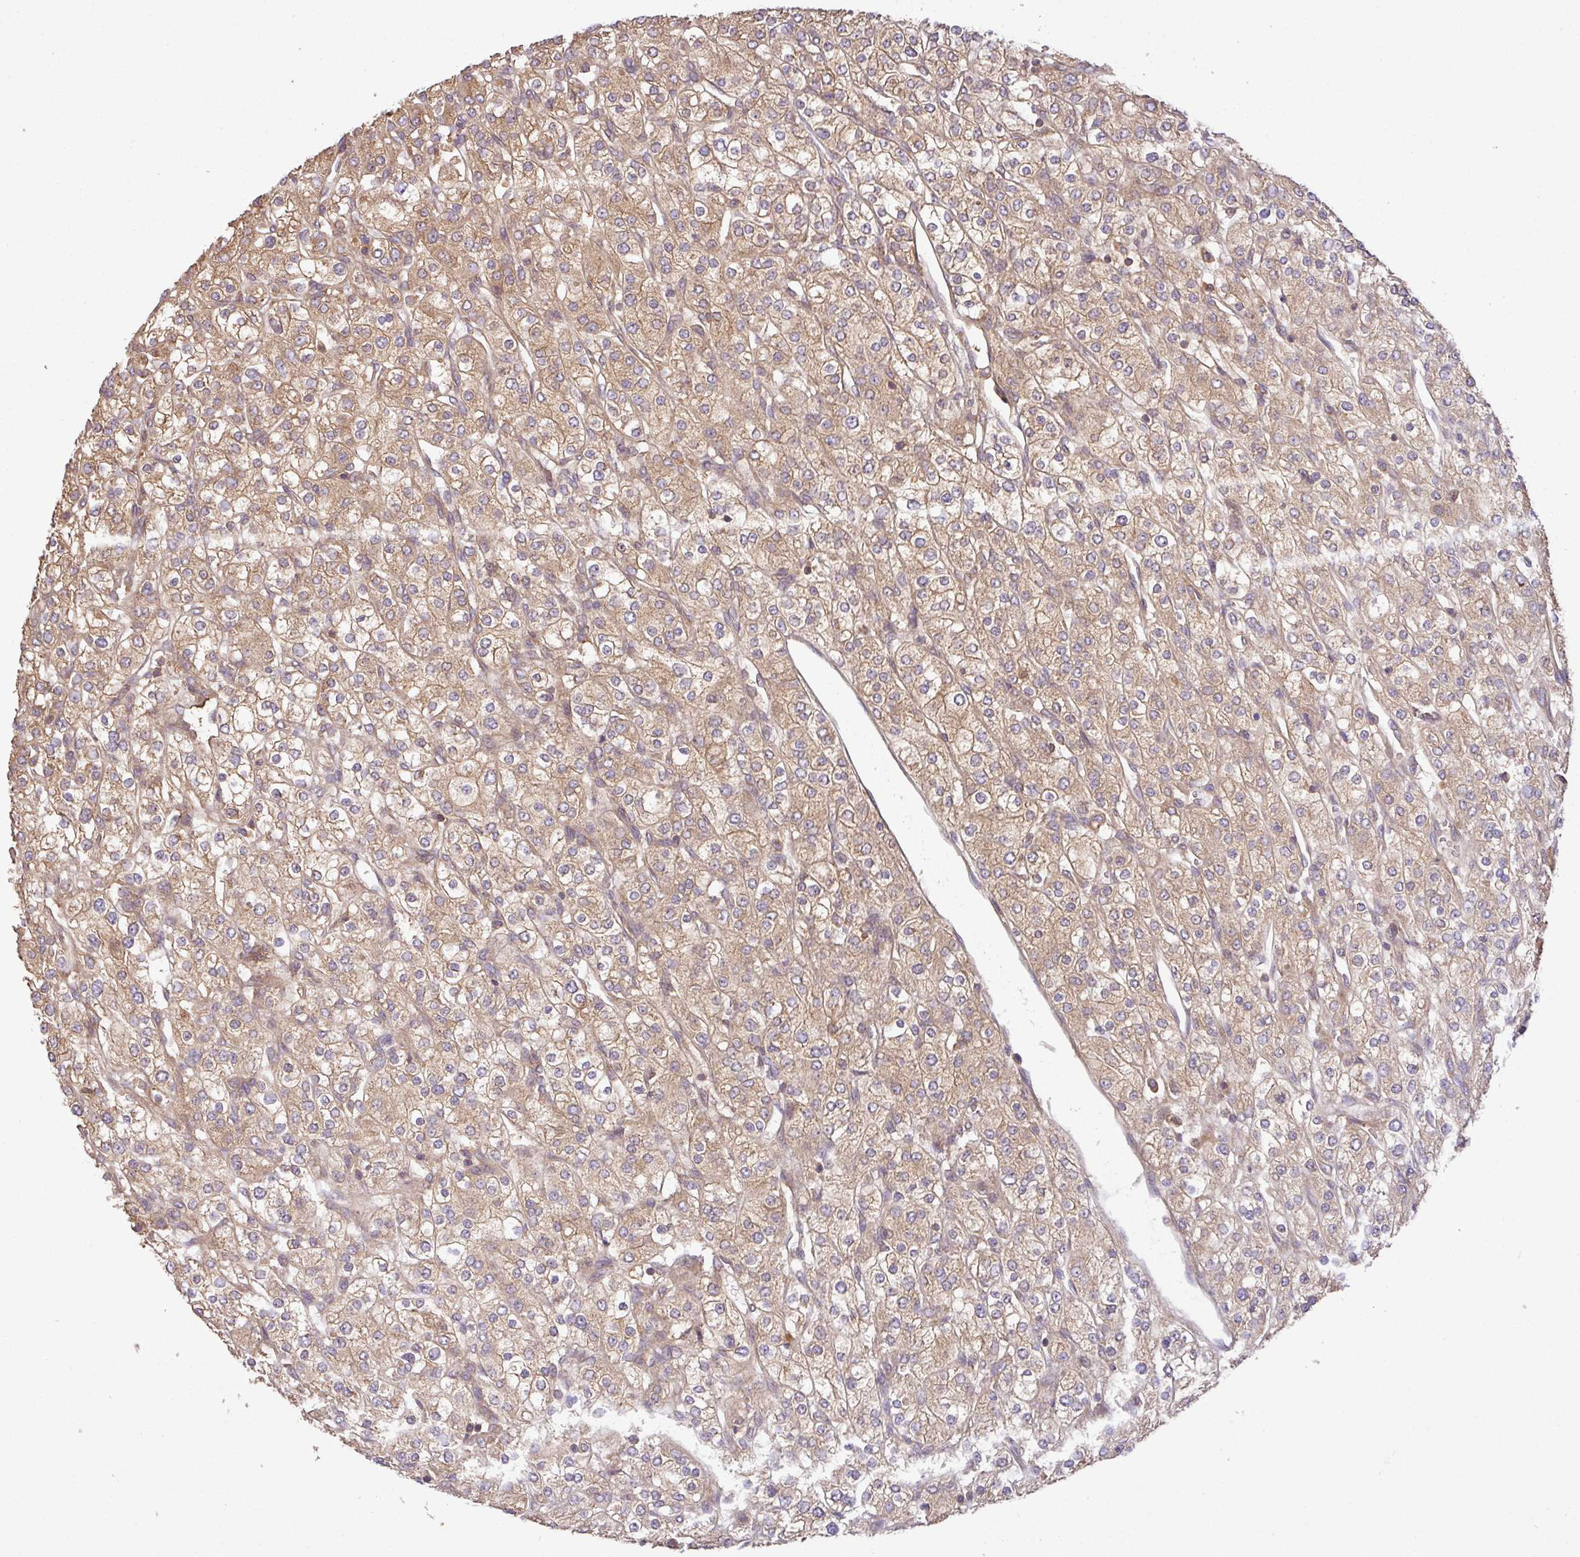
{"staining": {"intensity": "weak", "quantity": ">75%", "location": "cytoplasmic/membranous"}, "tissue": "renal cancer", "cell_type": "Tumor cells", "image_type": "cancer", "snomed": [{"axis": "morphology", "description": "Adenocarcinoma, NOS"}, {"axis": "topography", "description": "Kidney"}], "caption": "Human renal cancer (adenocarcinoma) stained with a protein marker displays weak staining in tumor cells.", "gene": "GSPT1", "patient": {"sex": "male", "age": 80}}